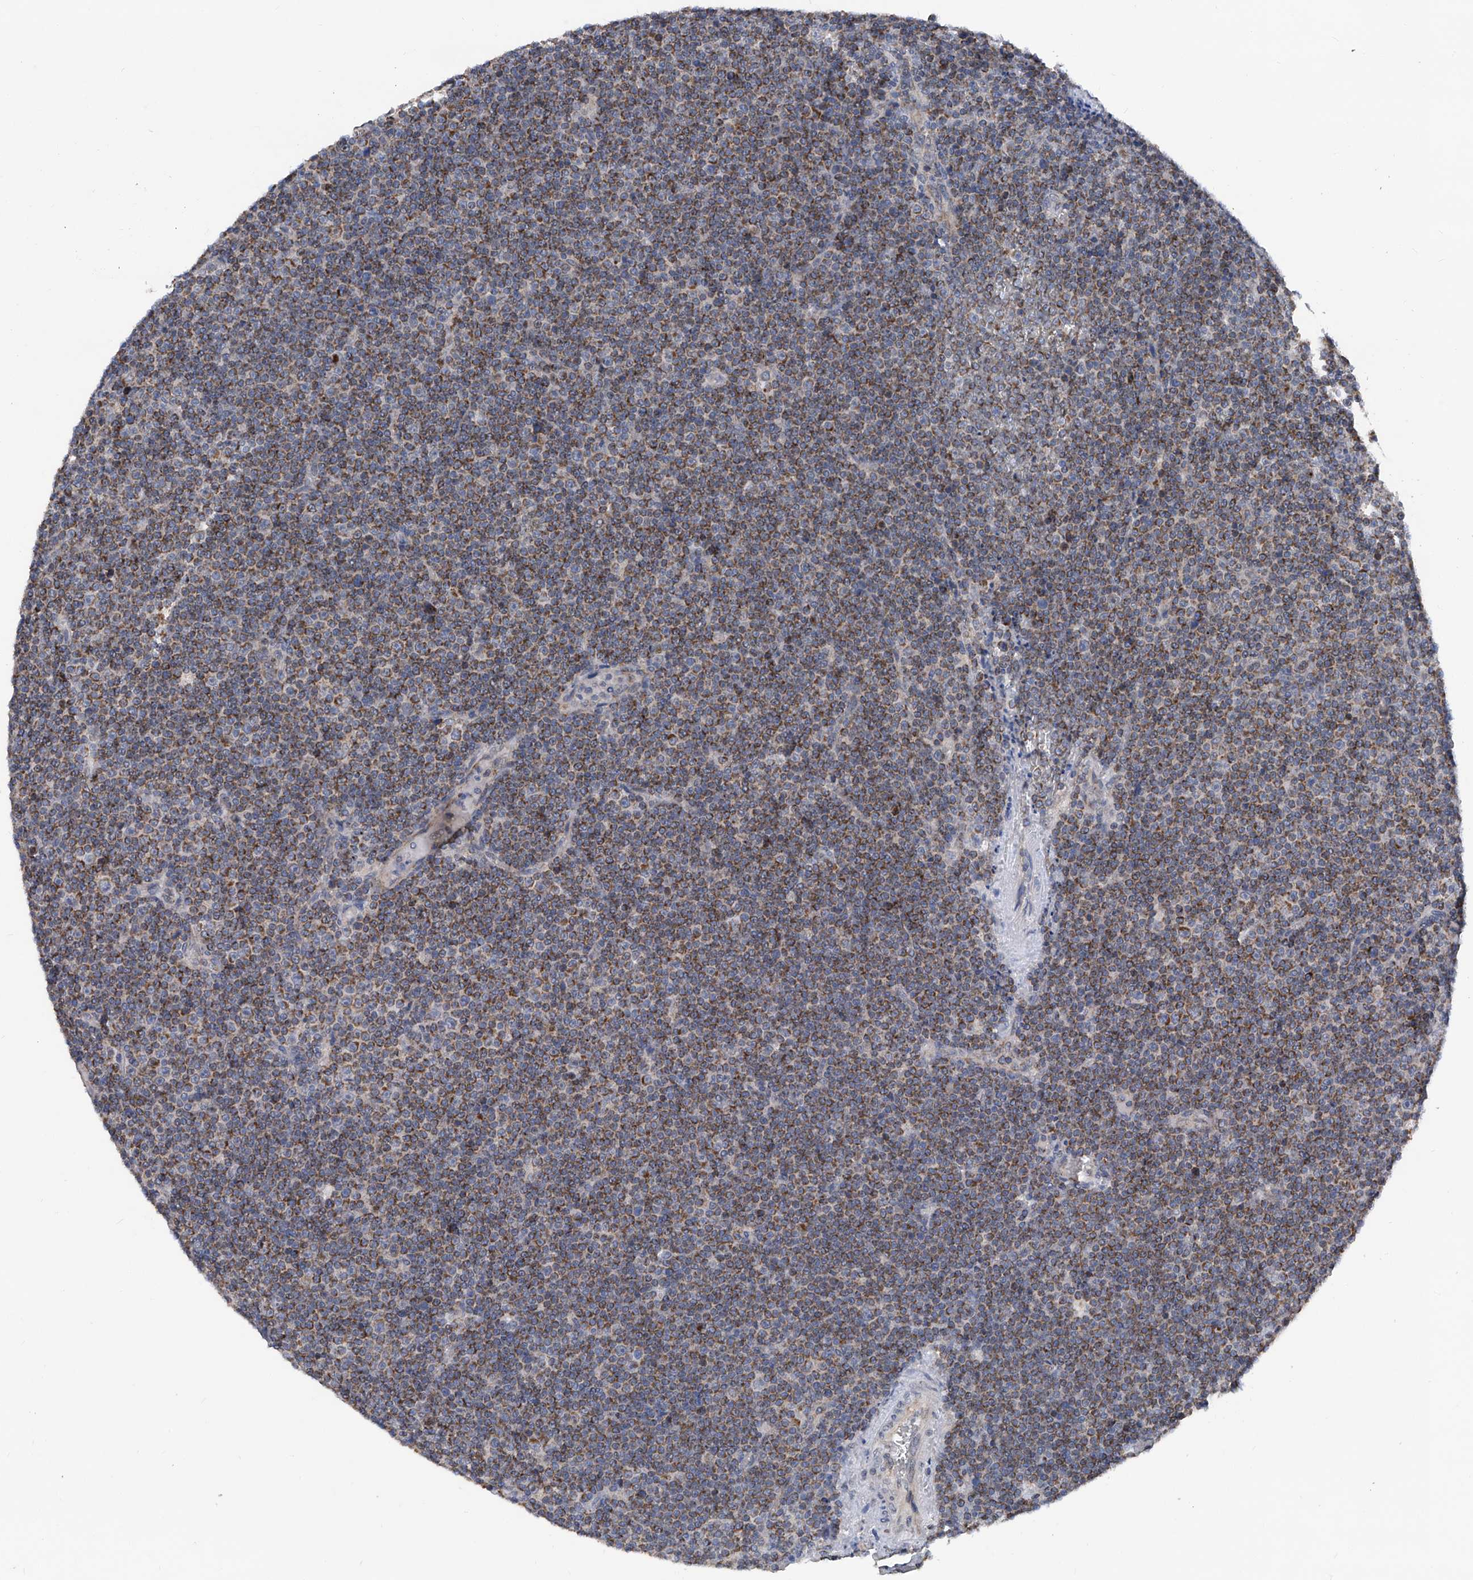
{"staining": {"intensity": "moderate", "quantity": ">75%", "location": "cytoplasmic/membranous"}, "tissue": "lymphoma", "cell_type": "Tumor cells", "image_type": "cancer", "snomed": [{"axis": "morphology", "description": "Malignant lymphoma, non-Hodgkin's type, Low grade"}, {"axis": "topography", "description": "Lymph node"}], "caption": "The micrograph demonstrates a brown stain indicating the presence of a protein in the cytoplasmic/membranous of tumor cells in low-grade malignant lymphoma, non-Hodgkin's type. (DAB IHC, brown staining for protein, blue staining for nuclei).", "gene": "BCKDHB", "patient": {"sex": "female", "age": 67}}